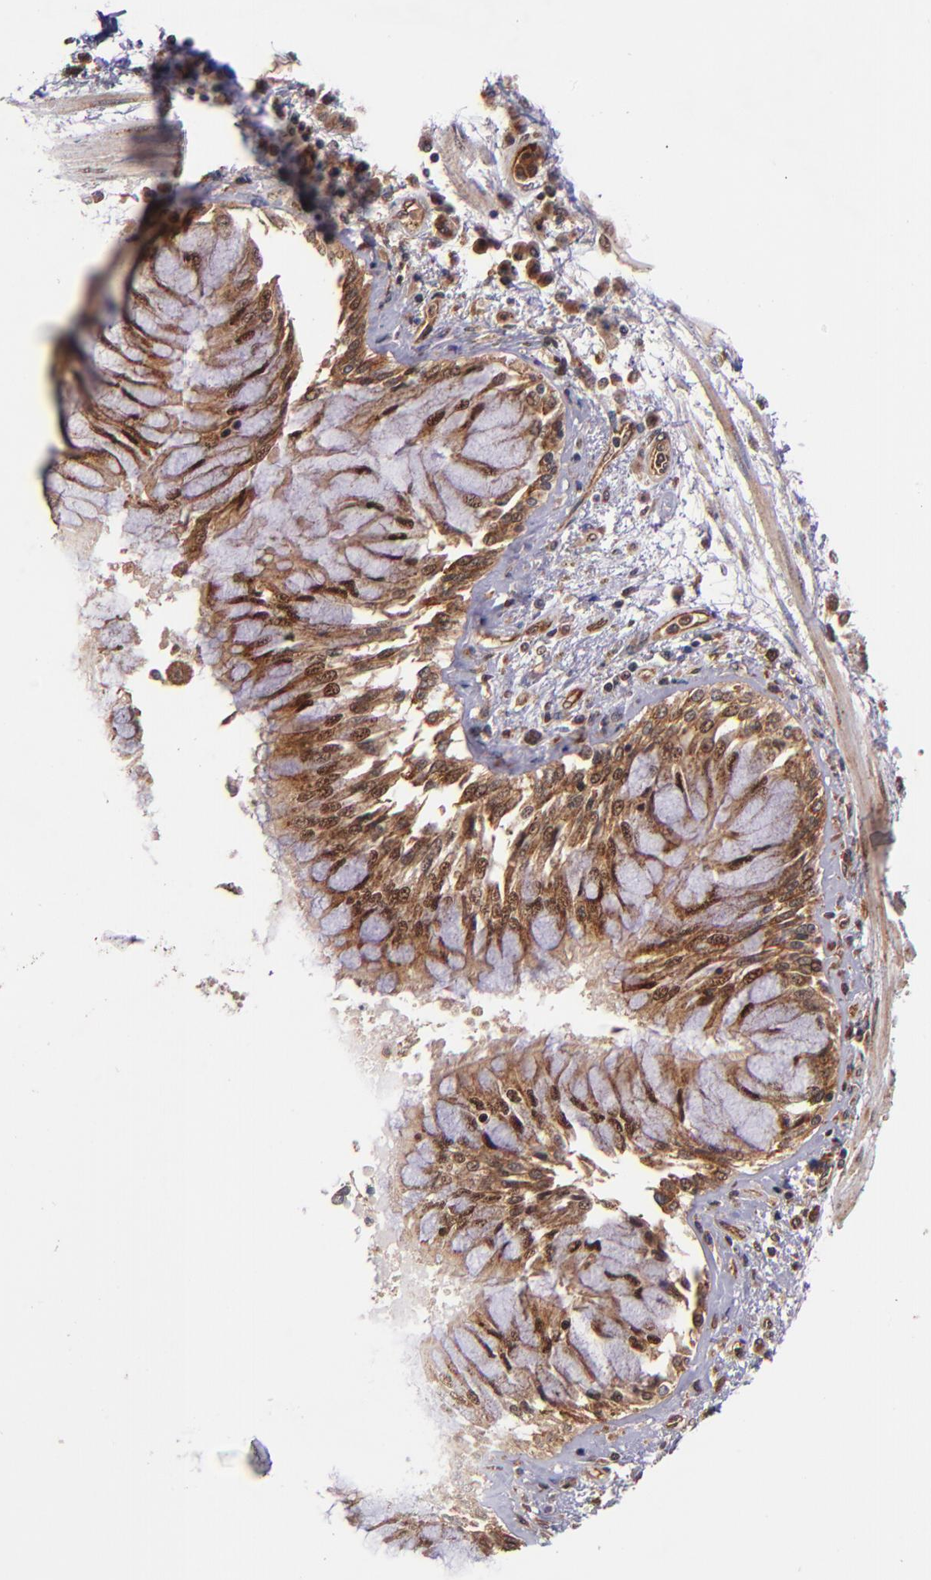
{"staining": {"intensity": "strong", "quantity": ">75%", "location": "cytoplasmic/membranous,nuclear"}, "tissue": "bronchus", "cell_type": "Respiratory epithelial cells", "image_type": "normal", "snomed": [{"axis": "morphology", "description": "Normal tissue, NOS"}, {"axis": "topography", "description": "Cartilage tissue"}, {"axis": "topography", "description": "Bronchus"}, {"axis": "topography", "description": "Lung"}], "caption": "Bronchus stained with immunohistochemistry shows strong cytoplasmic/membranous,nuclear positivity in about >75% of respiratory epithelial cells.", "gene": "STX8", "patient": {"sex": "female", "age": 49}}